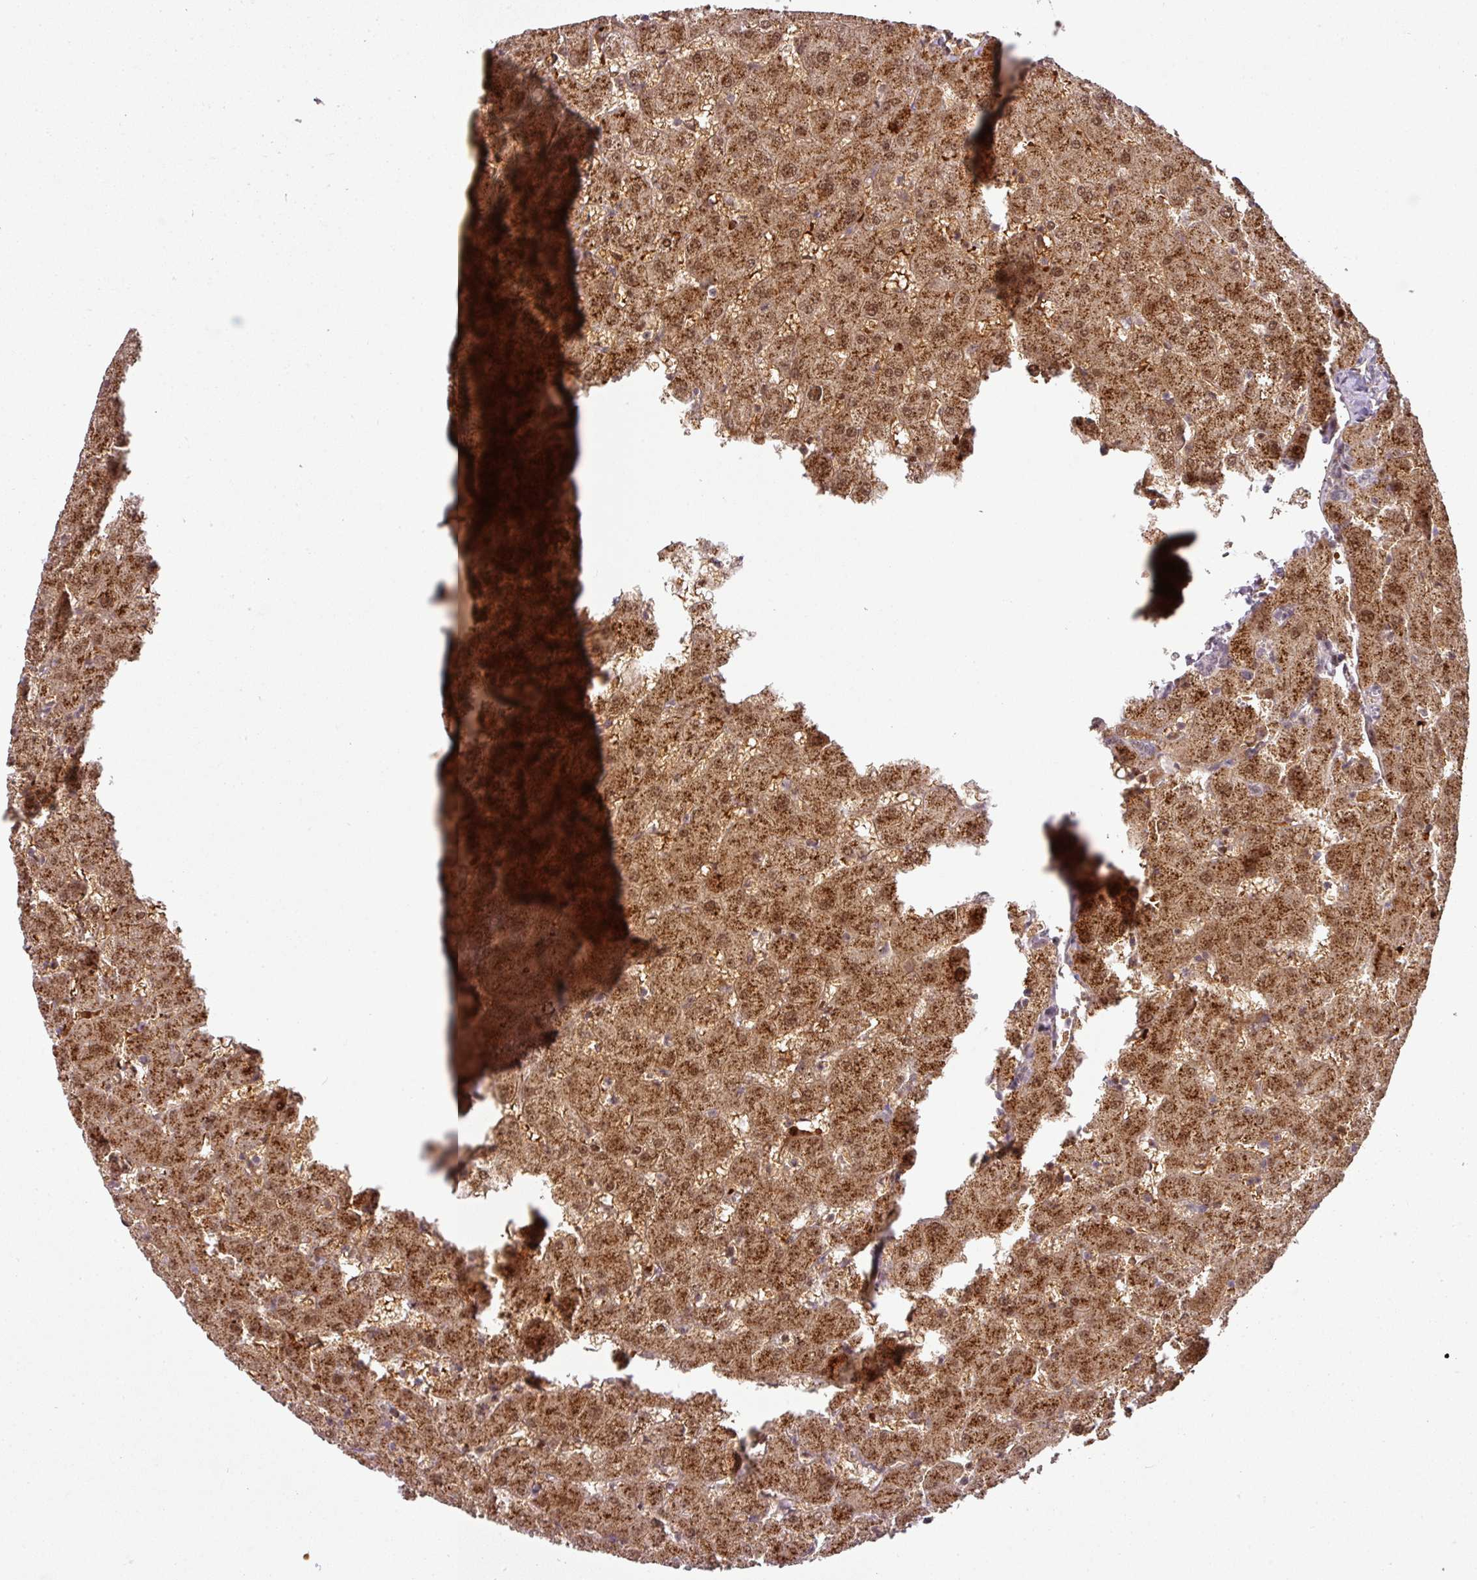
{"staining": {"intensity": "moderate", "quantity": ">75%", "location": "nuclear"}, "tissue": "liver", "cell_type": "Cholangiocytes", "image_type": "normal", "snomed": [{"axis": "morphology", "description": "Normal tissue, NOS"}, {"axis": "topography", "description": "Liver"}], "caption": "Unremarkable liver was stained to show a protein in brown. There is medium levels of moderate nuclear positivity in about >75% of cholangiocytes.", "gene": "NEIL1", "patient": {"sex": "female", "age": 63}}